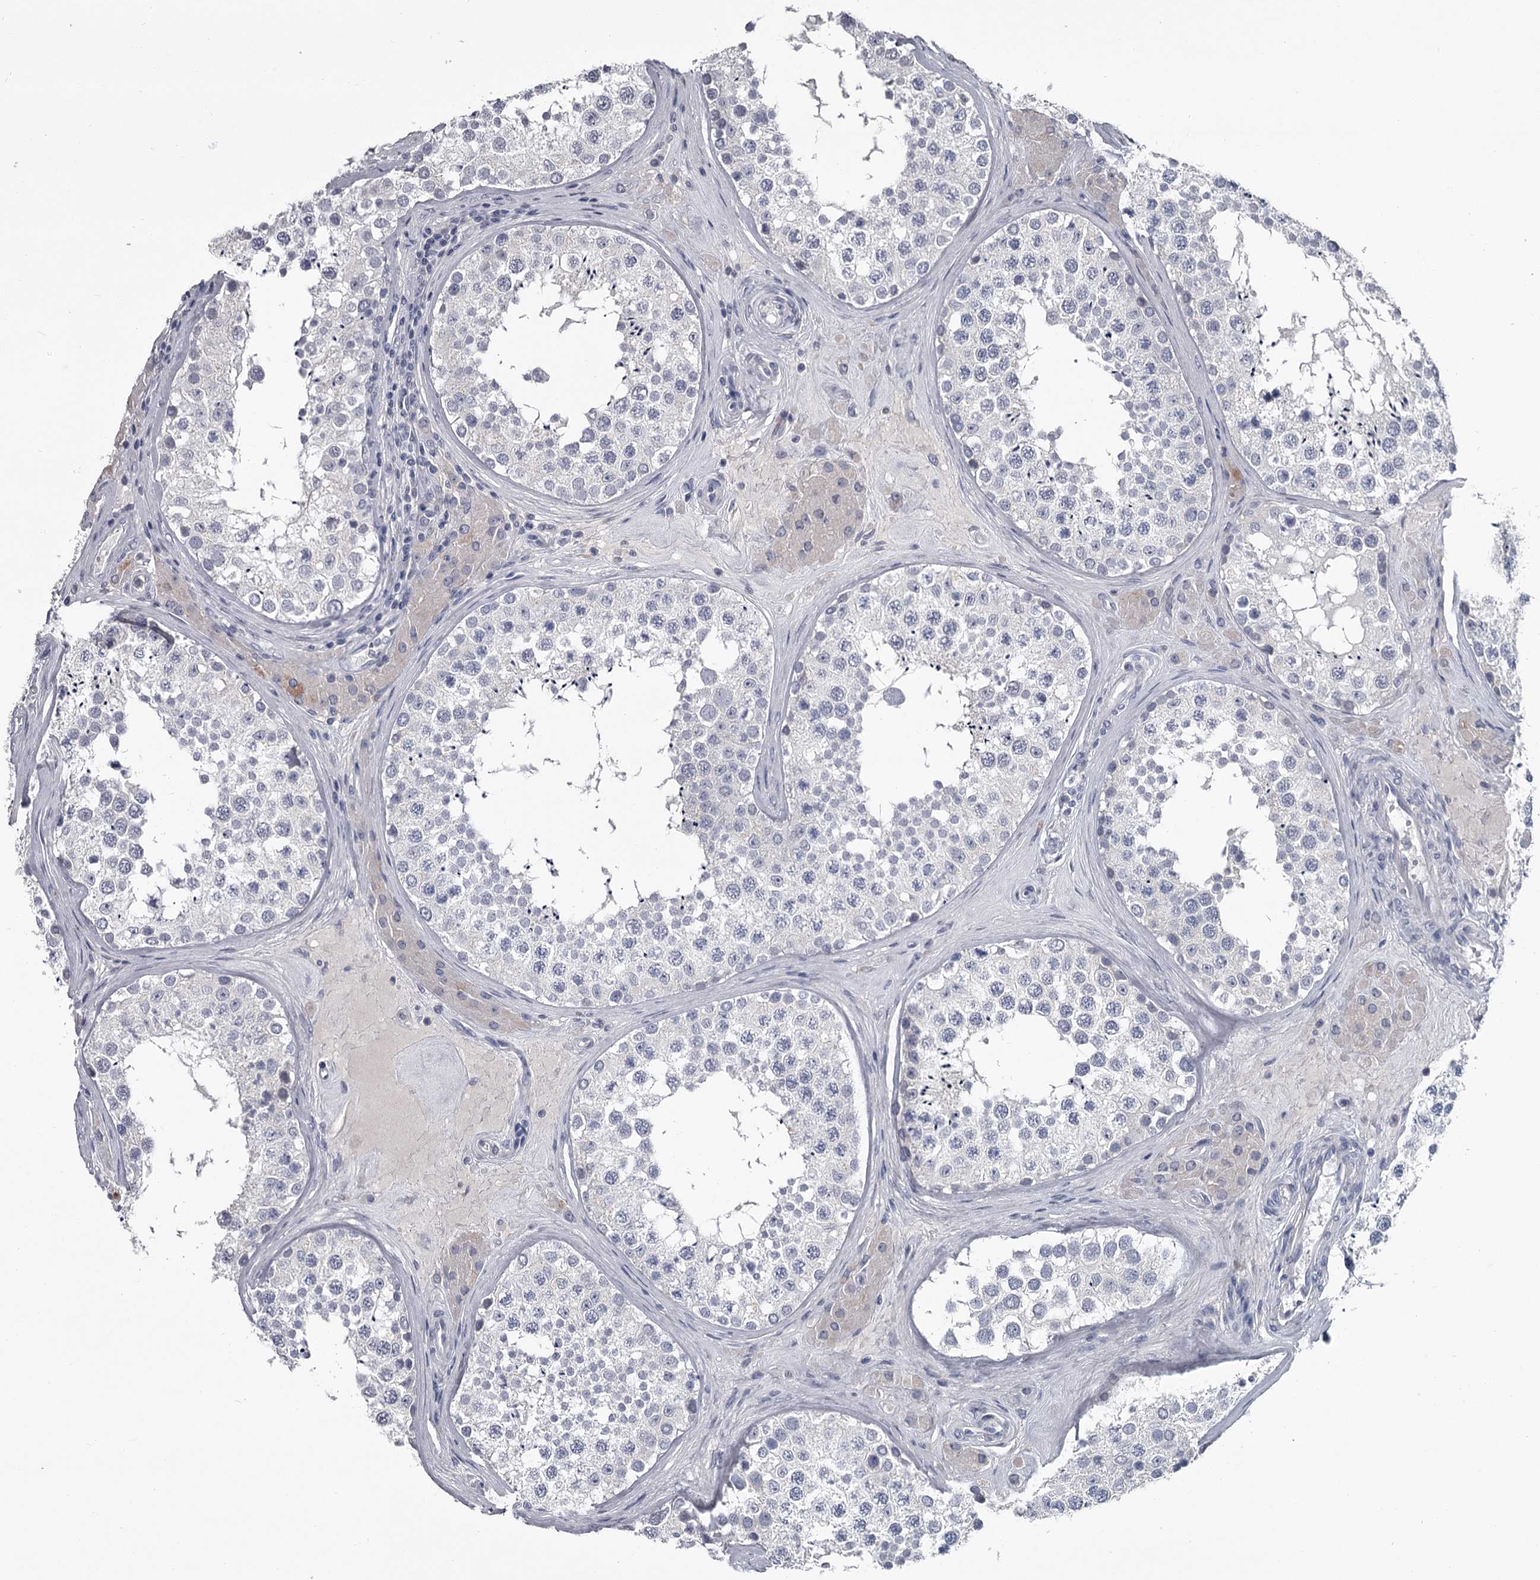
{"staining": {"intensity": "negative", "quantity": "none", "location": "none"}, "tissue": "testis", "cell_type": "Cells in seminiferous ducts", "image_type": "normal", "snomed": [{"axis": "morphology", "description": "Normal tissue, NOS"}, {"axis": "topography", "description": "Testis"}], "caption": "Immunohistochemical staining of benign human testis exhibits no significant staining in cells in seminiferous ducts.", "gene": "DAO", "patient": {"sex": "male", "age": 46}}